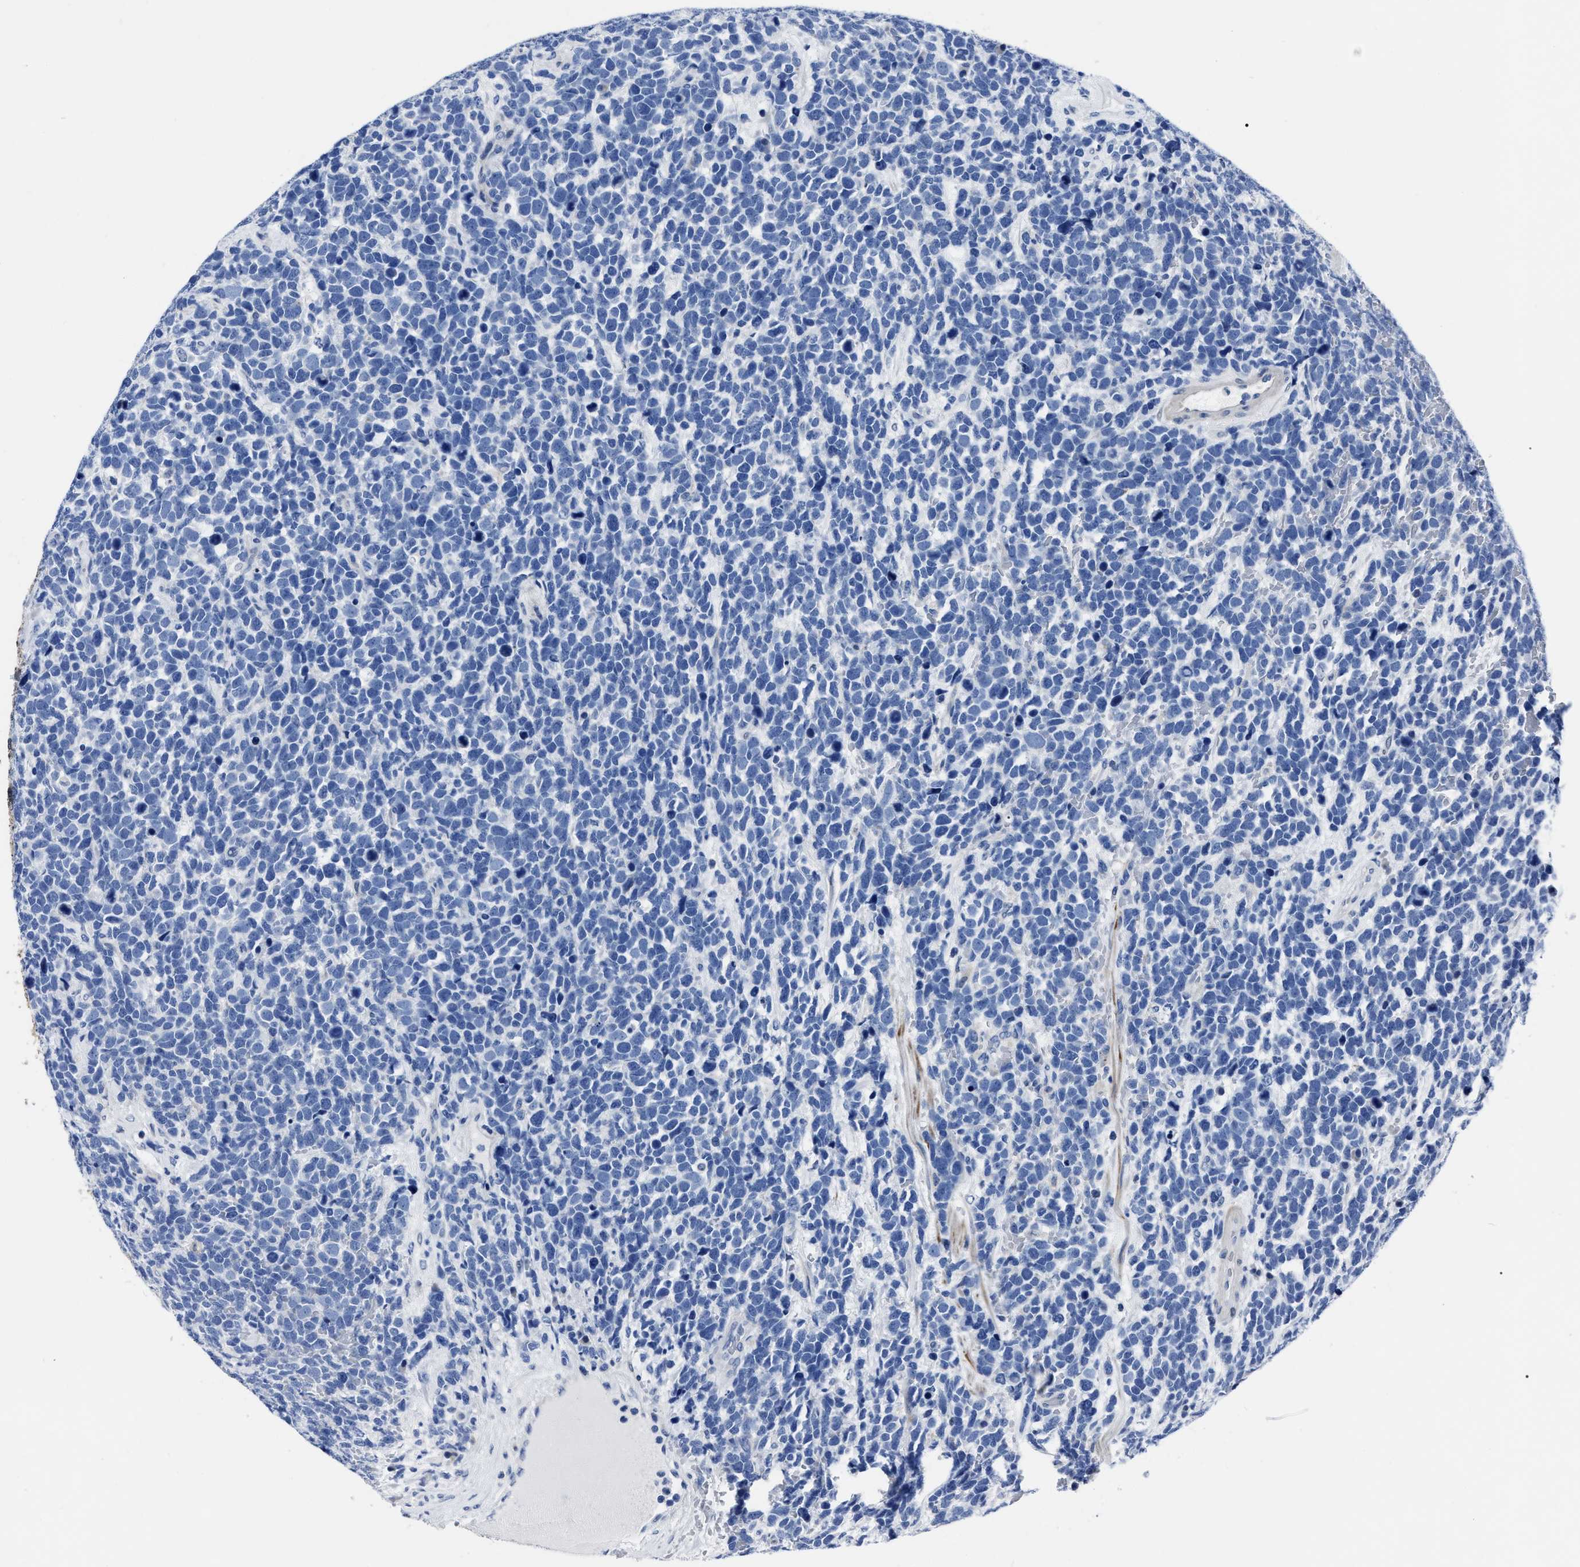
{"staining": {"intensity": "negative", "quantity": "none", "location": "none"}, "tissue": "urothelial cancer", "cell_type": "Tumor cells", "image_type": "cancer", "snomed": [{"axis": "morphology", "description": "Urothelial carcinoma, High grade"}, {"axis": "topography", "description": "Urinary bladder"}], "caption": "Tumor cells show no significant expression in urothelial cancer.", "gene": "MOV10L1", "patient": {"sex": "female", "age": 82}}